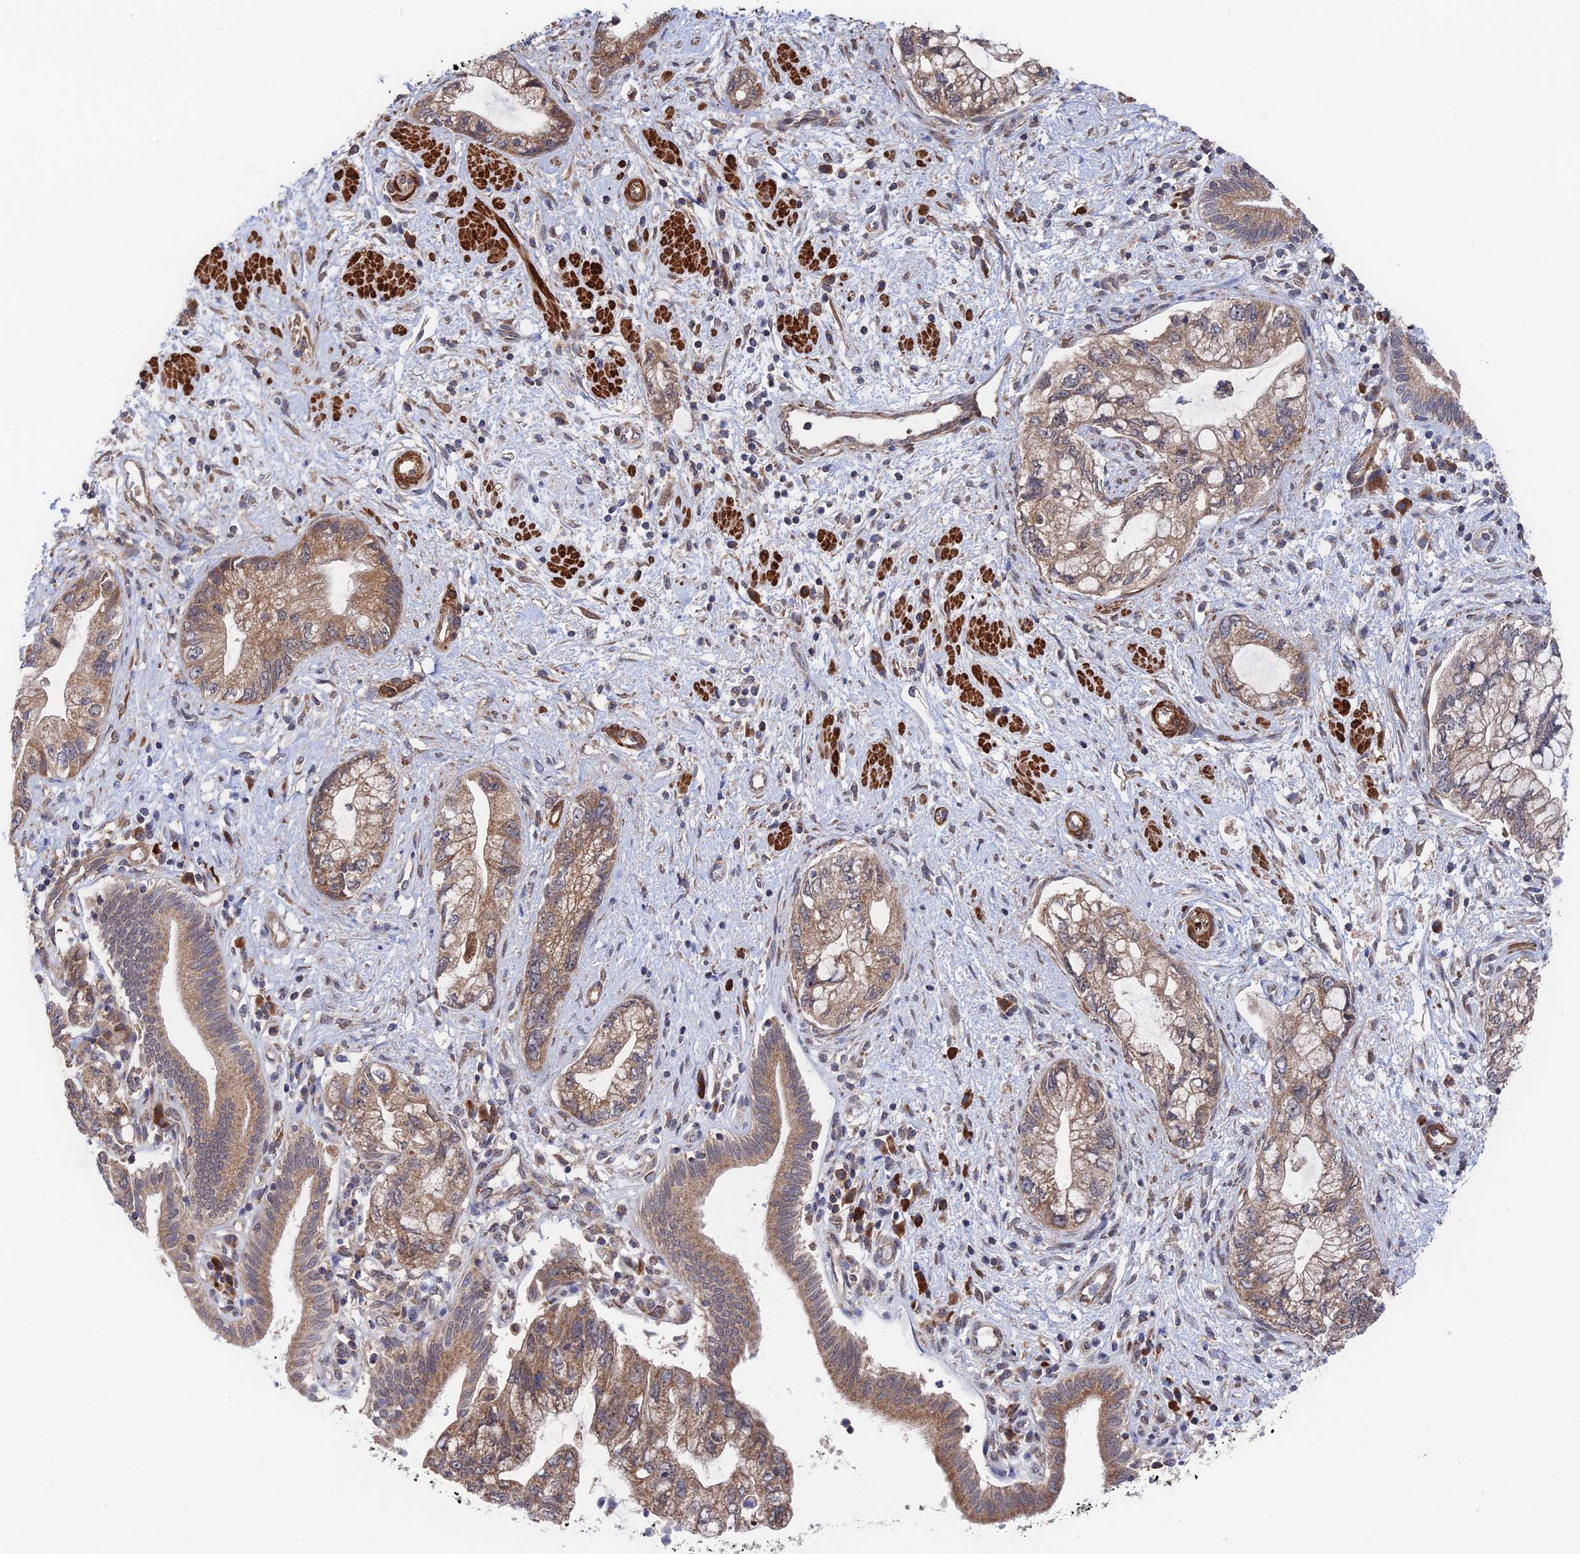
{"staining": {"intensity": "moderate", "quantity": ">75%", "location": "cytoplasmic/membranous"}, "tissue": "pancreatic cancer", "cell_type": "Tumor cells", "image_type": "cancer", "snomed": [{"axis": "morphology", "description": "Adenocarcinoma, NOS"}, {"axis": "topography", "description": "Pancreas"}], "caption": "Immunohistochemical staining of human pancreatic cancer (adenocarcinoma) displays medium levels of moderate cytoplasmic/membranous expression in about >75% of tumor cells.", "gene": "ZNF320", "patient": {"sex": "female", "age": 73}}